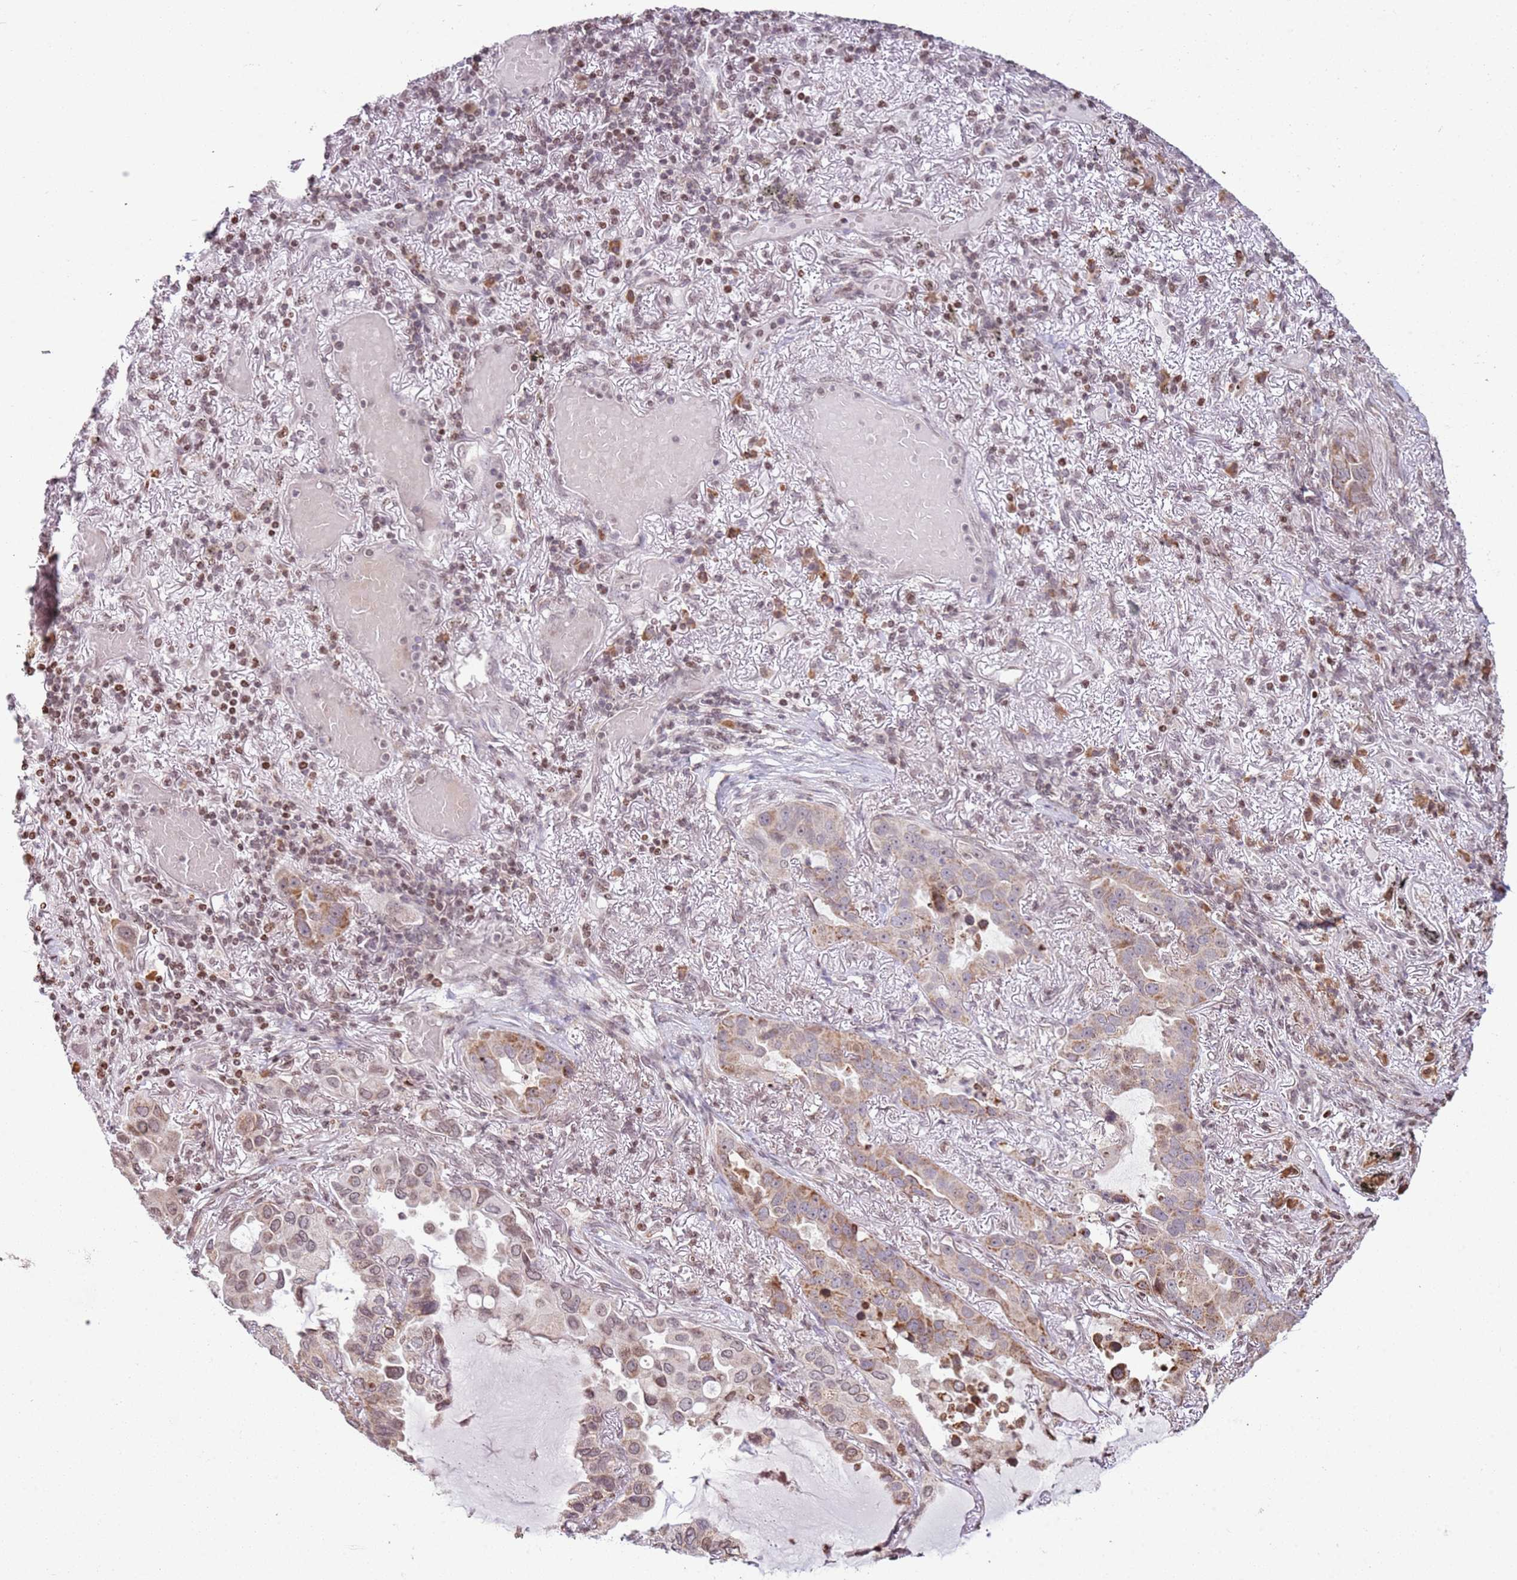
{"staining": {"intensity": "moderate", "quantity": "25%-75%", "location": "cytoplasmic/membranous"}, "tissue": "lung cancer", "cell_type": "Tumor cells", "image_type": "cancer", "snomed": [{"axis": "morphology", "description": "Adenocarcinoma, NOS"}, {"axis": "topography", "description": "Lung"}], "caption": "Immunohistochemical staining of human lung cancer (adenocarcinoma) displays moderate cytoplasmic/membranous protein staining in about 25%-75% of tumor cells. (brown staining indicates protein expression, while blue staining denotes nuclei).", "gene": "SCAF1", "patient": {"sex": "male", "age": 64}}